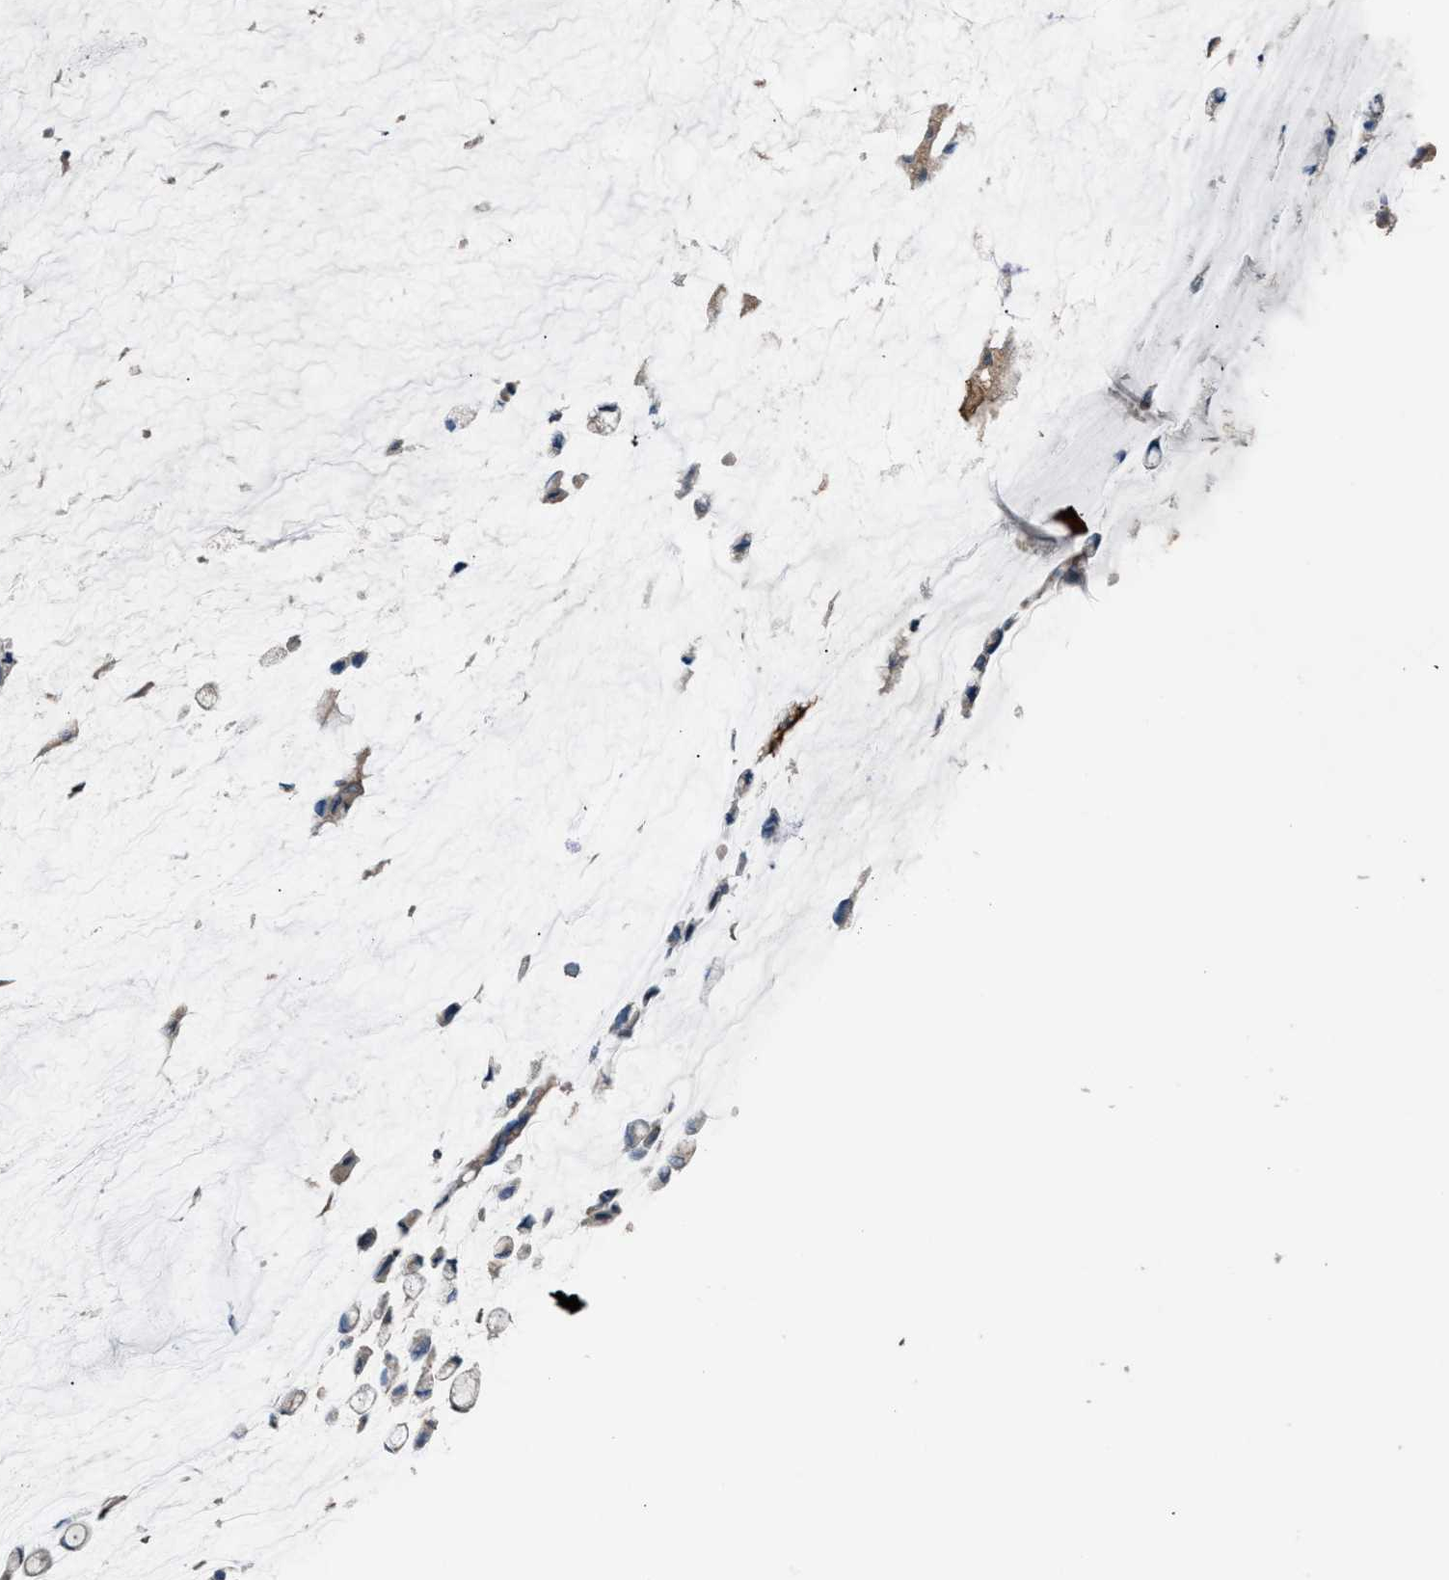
{"staining": {"intensity": "weak", "quantity": ">75%", "location": "cytoplasmic/membranous"}, "tissue": "pancreatic cancer", "cell_type": "Tumor cells", "image_type": "cancer", "snomed": [{"axis": "morphology", "description": "Adenocarcinoma, NOS"}, {"axis": "topography", "description": "Pancreas"}], "caption": "Immunohistochemistry (IHC) of adenocarcinoma (pancreatic) exhibits low levels of weak cytoplasmic/membranous positivity in approximately >75% of tumor cells.", "gene": "TPK1", "patient": {"sex": "male", "age": 41}}